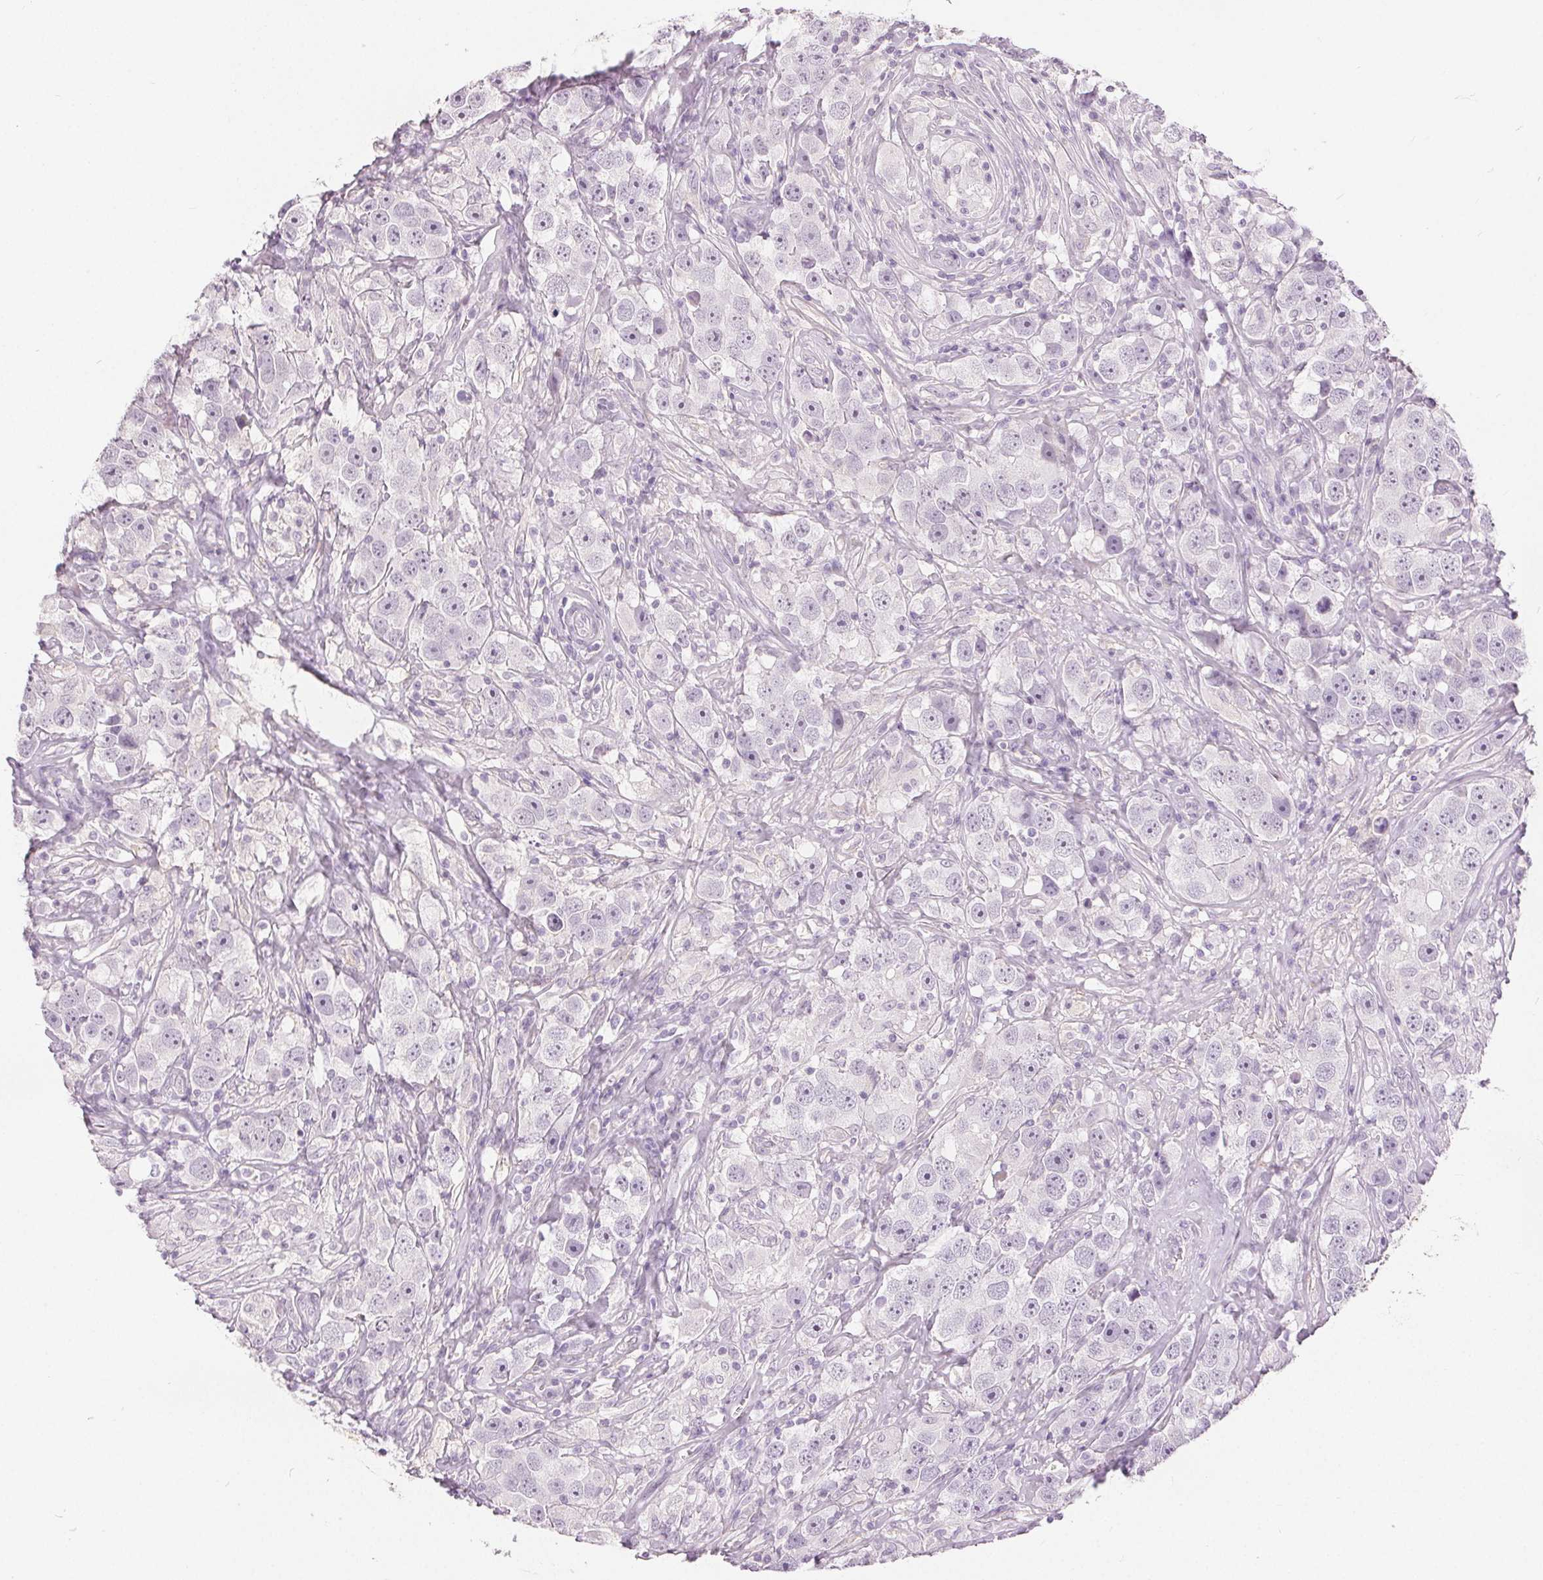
{"staining": {"intensity": "negative", "quantity": "none", "location": "none"}, "tissue": "testis cancer", "cell_type": "Tumor cells", "image_type": "cancer", "snomed": [{"axis": "morphology", "description": "Seminoma, NOS"}, {"axis": "topography", "description": "Testis"}], "caption": "This is an immunohistochemistry photomicrograph of human testis cancer (seminoma). There is no positivity in tumor cells.", "gene": "CA12", "patient": {"sex": "male", "age": 49}}